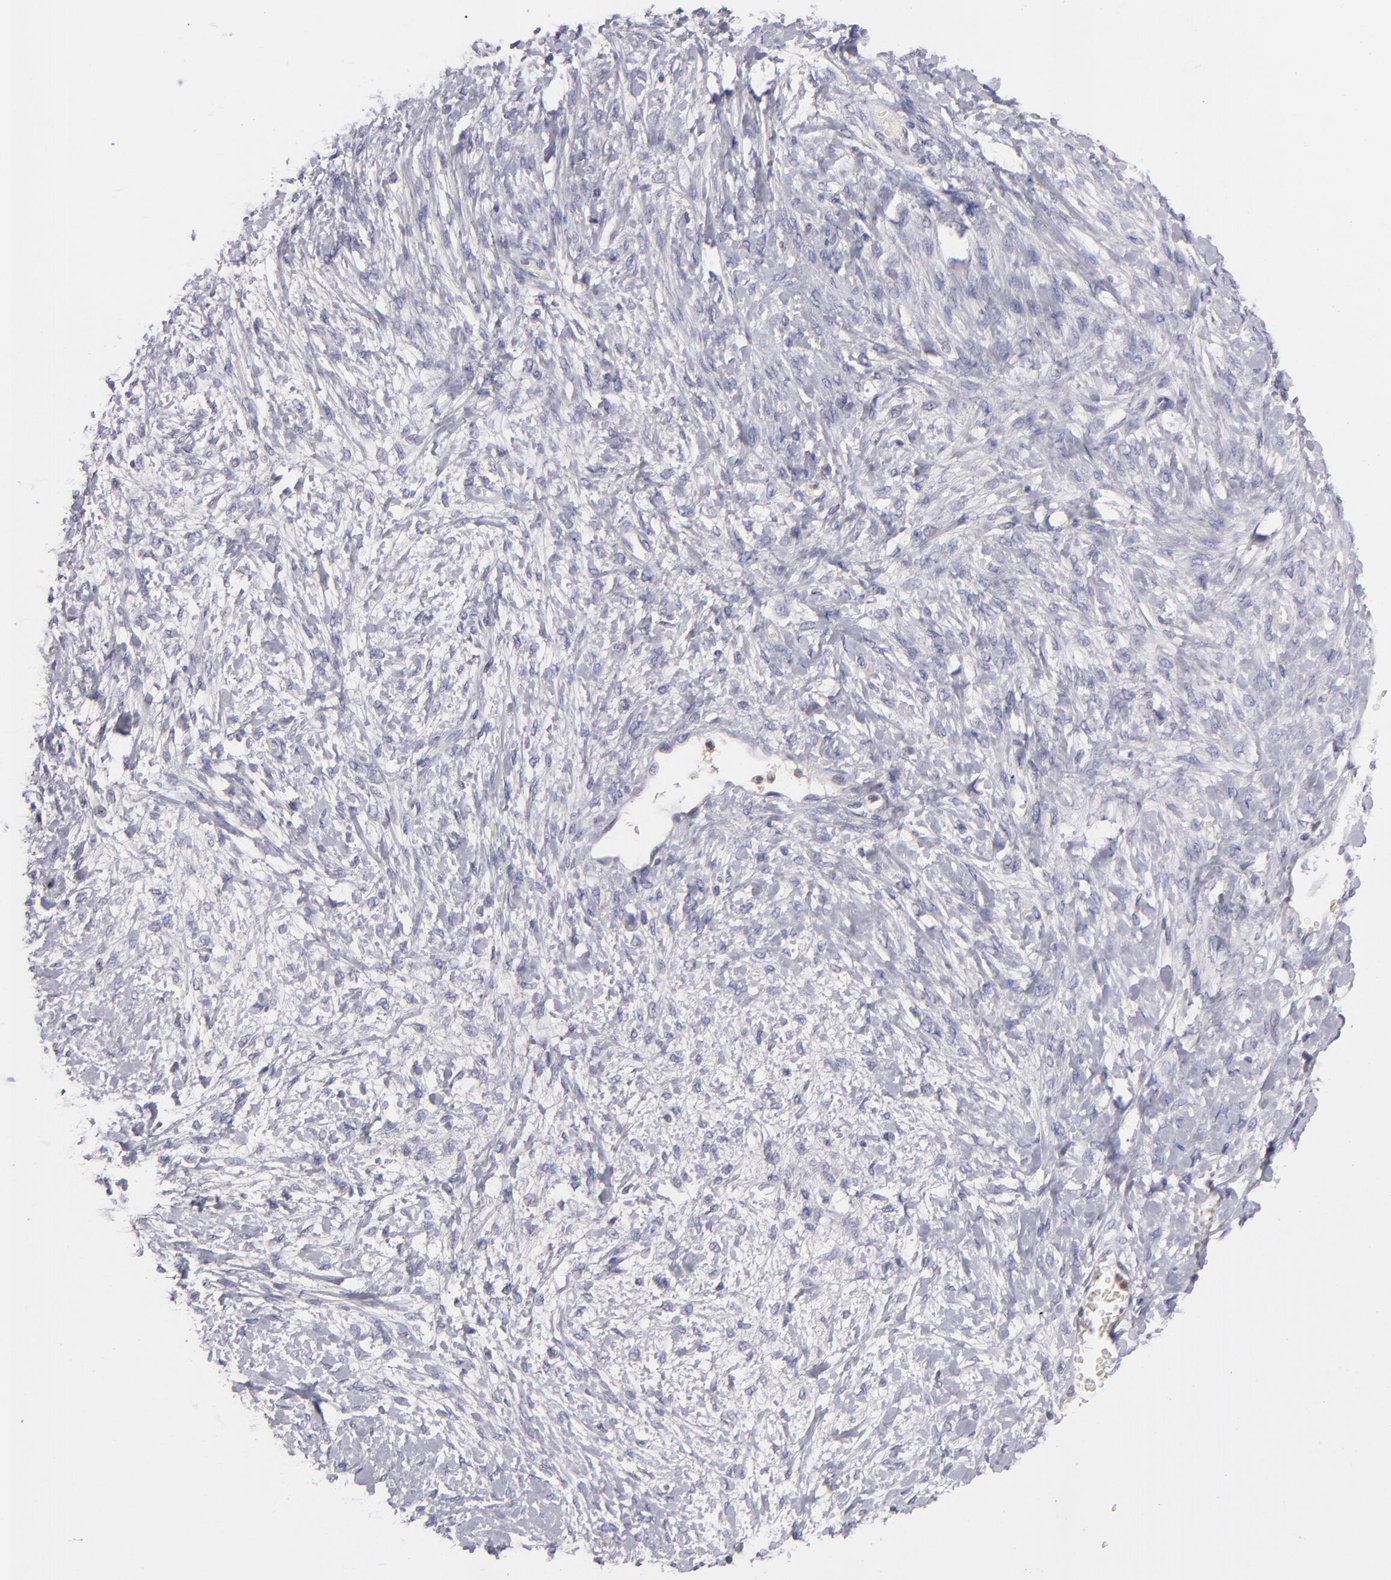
{"staining": {"intensity": "negative", "quantity": "none", "location": "none"}, "tissue": "ovarian cancer", "cell_type": "Tumor cells", "image_type": "cancer", "snomed": [{"axis": "morphology", "description": "Cystadenocarcinoma, serous, NOS"}, {"axis": "topography", "description": "Ovary"}], "caption": "Immunohistochemistry of ovarian cancer (serous cystadenocarcinoma) exhibits no expression in tumor cells.", "gene": "MMP10", "patient": {"sex": "female", "age": 69}}